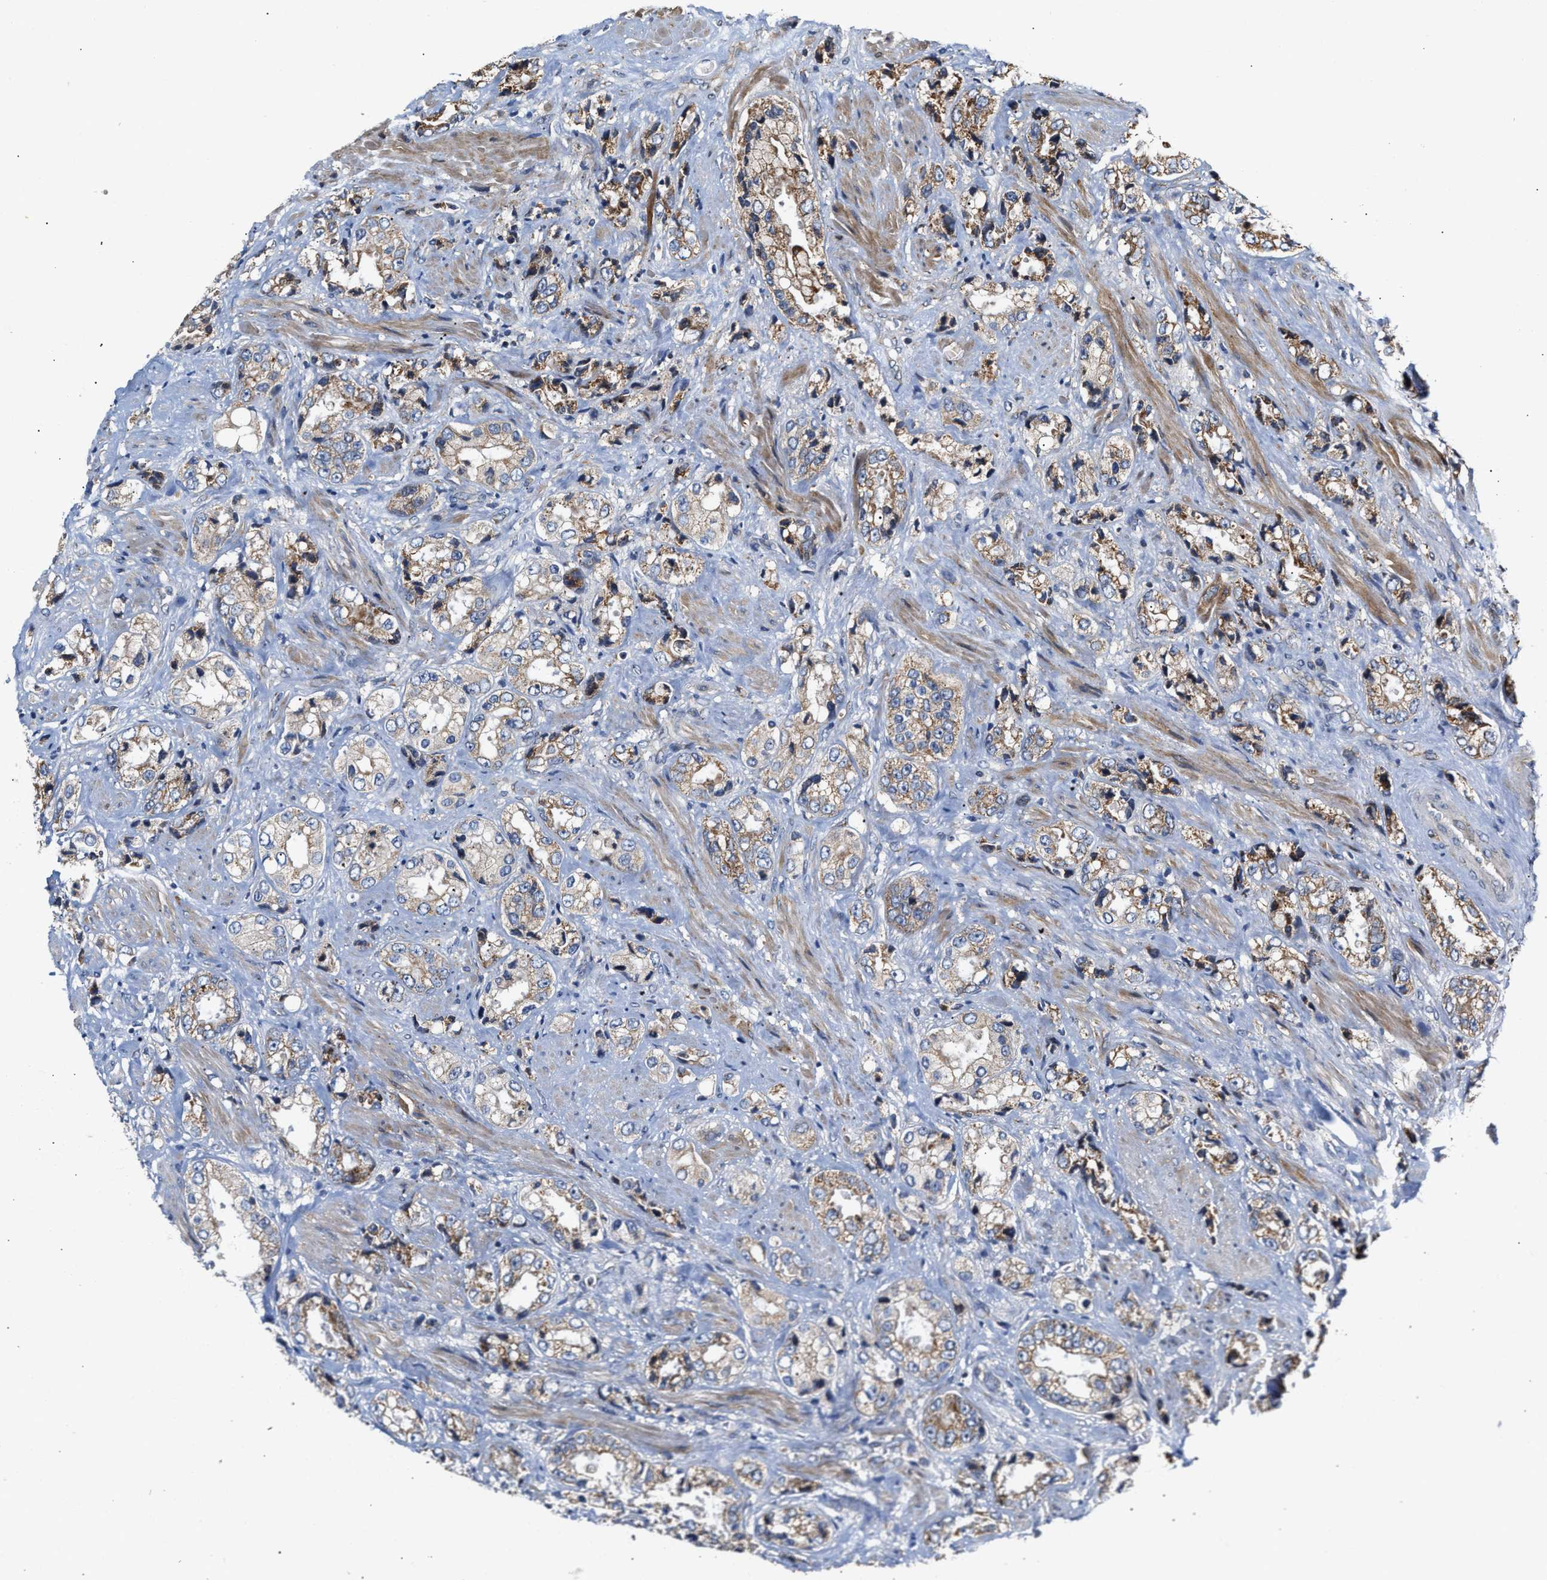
{"staining": {"intensity": "moderate", "quantity": "25%-75%", "location": "cytoplasmic/membranous"}, "tissue": "prostate cancer", "cell_type": "Tumor cells", "image_type": "cancer", "snomed": [{"axis": "morphology", "description": "Adenocarcinoma, High grade"}, {"axis": "topography", "description": "Prostate"}], "caption": "Tumor cells exhibit moderate cytoplasmic/membranous positivity in approximately 25%-75% of cells in prostate high-grade adenocarcinoma.", "gene": "MALSU1", "patient": {"sex": "male", "age": 61}}